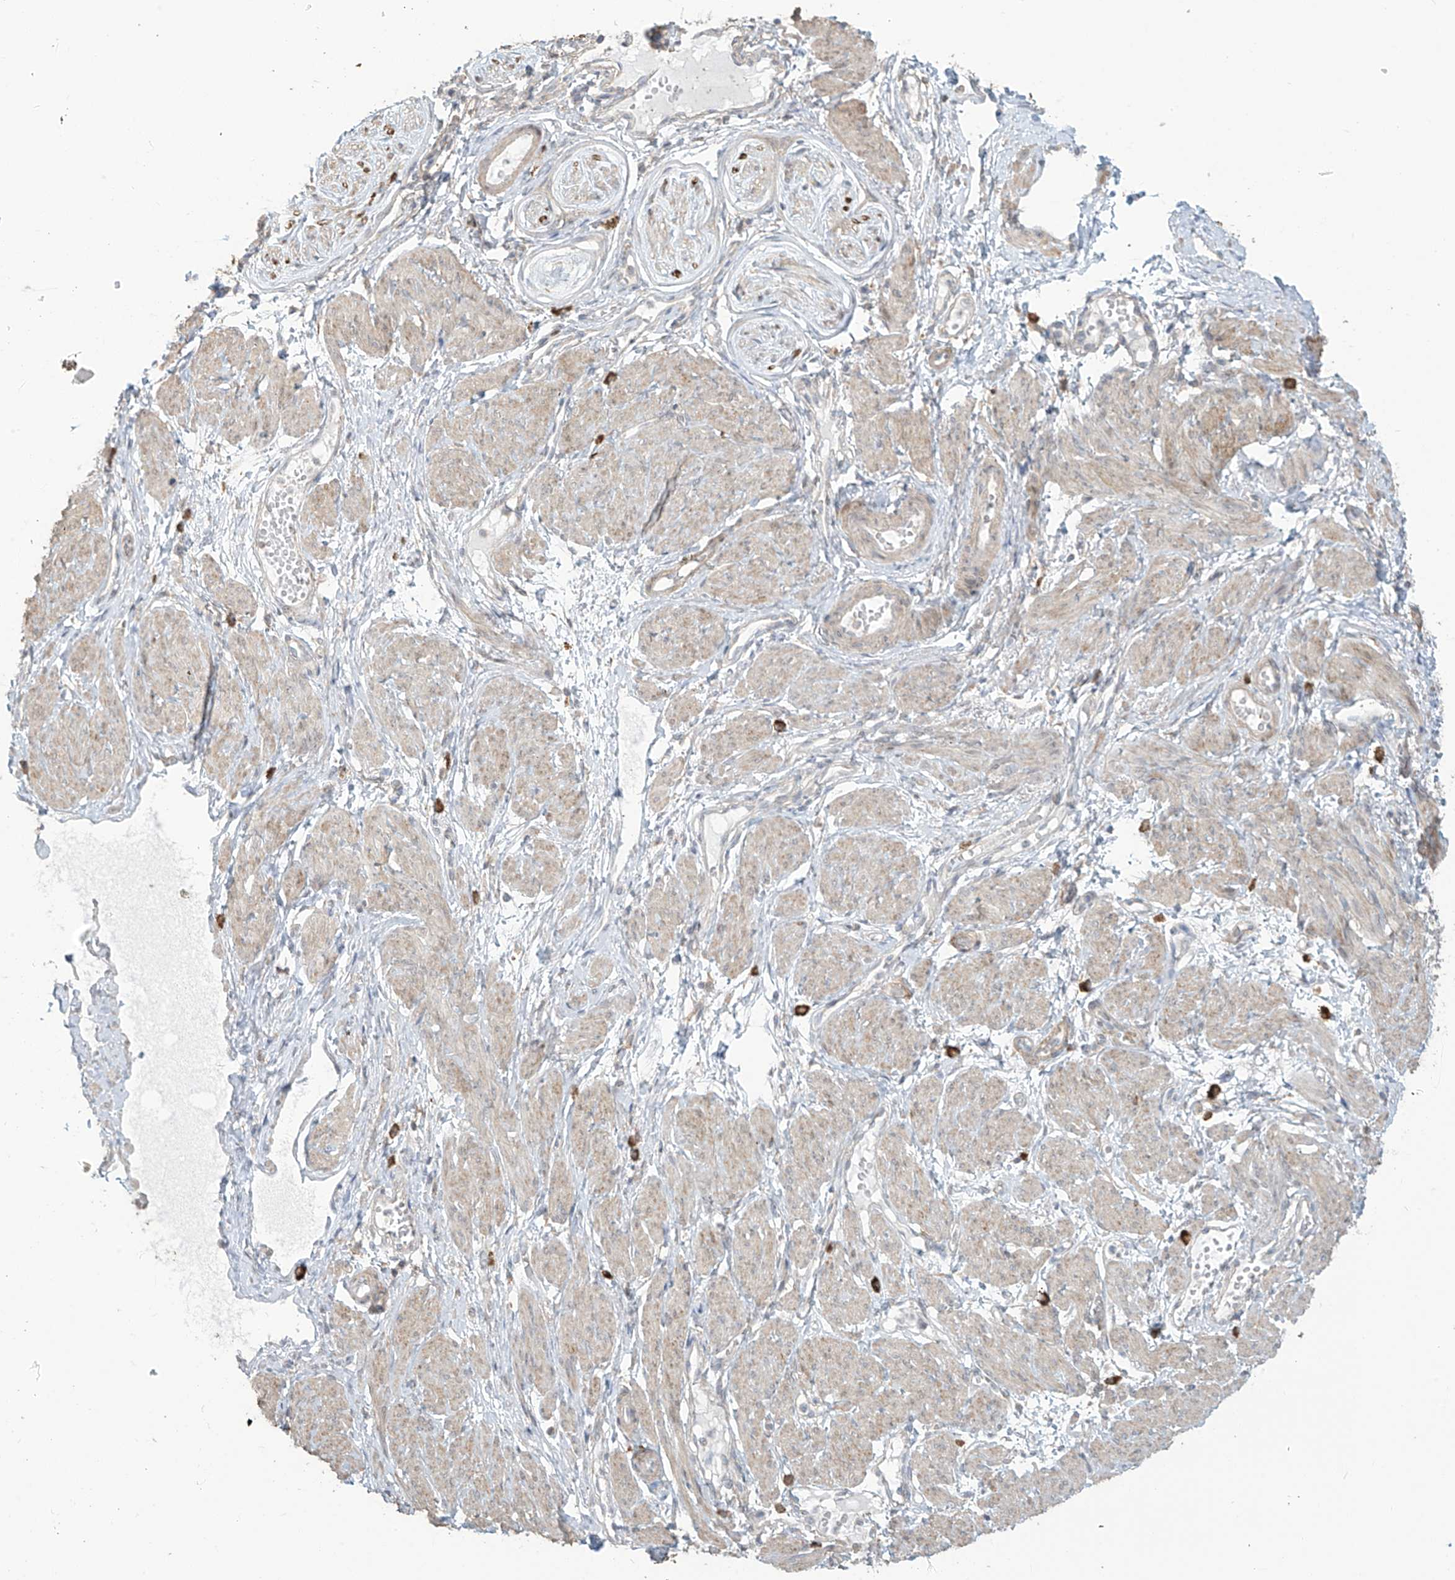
{"staining": {"intensity": "weak", "quantity": "25%-75%", "location": "cytoplasmic/membranous"}, "tissue": "adipose tissue", "cell_type": "Adipocytes", "image_type": "normal", "snomed": [{"axis": "morphology", "description": "Normal tissue, NOS"}, {"axis": "topography", "description": "Smooth muscle"}, {"axis": "topography", "description": "Peripheral nerve tissue"}], "caption": "Brown immunohistochemical staining in unremarkable human adipose tissue displays weak cytoplasmic/membranous staining in about 25%-75% of adipocytes.", "gene": "TAGAP", "patient": {"sex": "female", "age": 39}}